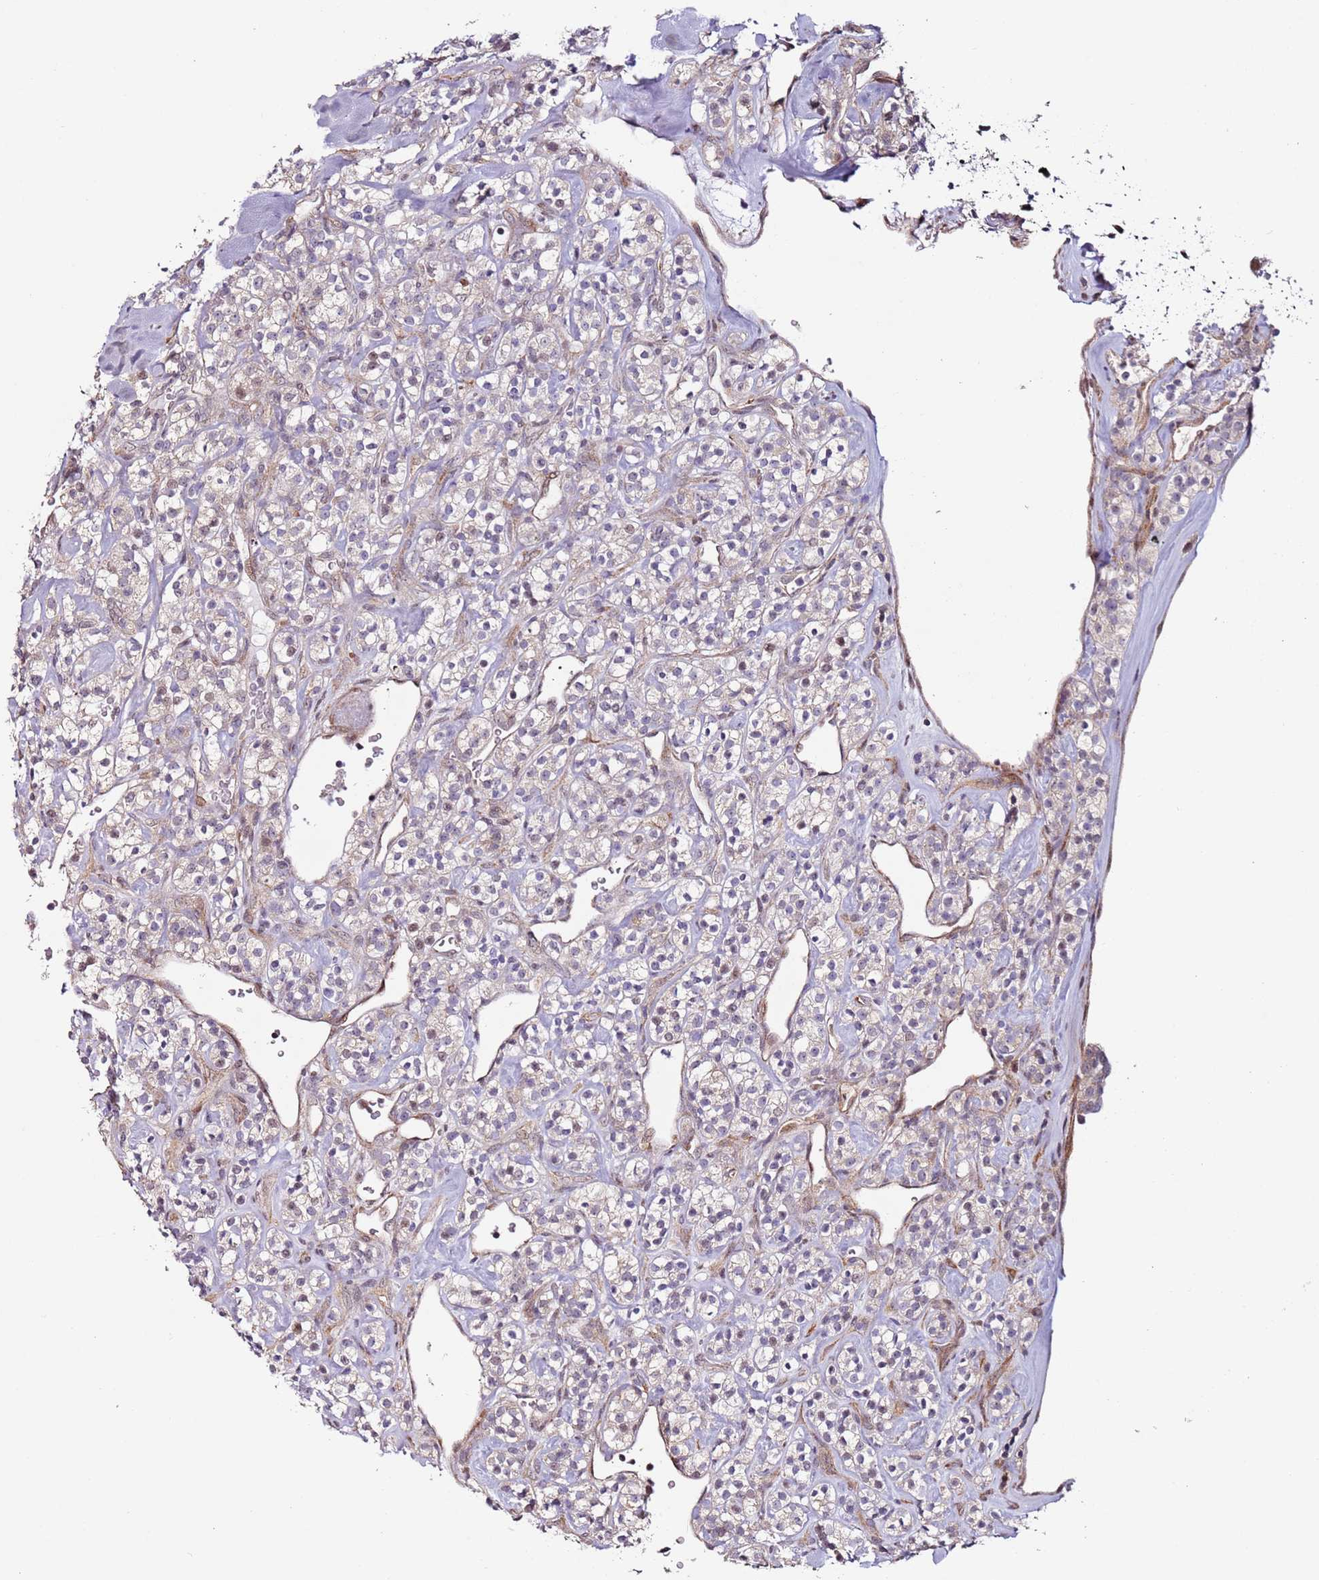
{"staining": {"intensity": "negative", "quantity": "none", "location": "none"}, "tissue": "renal cancer", "cell_type": "Tumor cells", "image_type": "cancer", "snomed": [{"axis": "morphology", "description": "Adenocarcinoma, NOS"}, {"axis": "topography", "description": "Kidney"}], "caption": "High magnification brightfield microscopy of renal cancer stained with DAB (brown) and counterstained with hematoxylin (blue): tumor cells show no significant staining.", "gene": "PSMD4", "patient": {"sex": "male", "age": 77}}